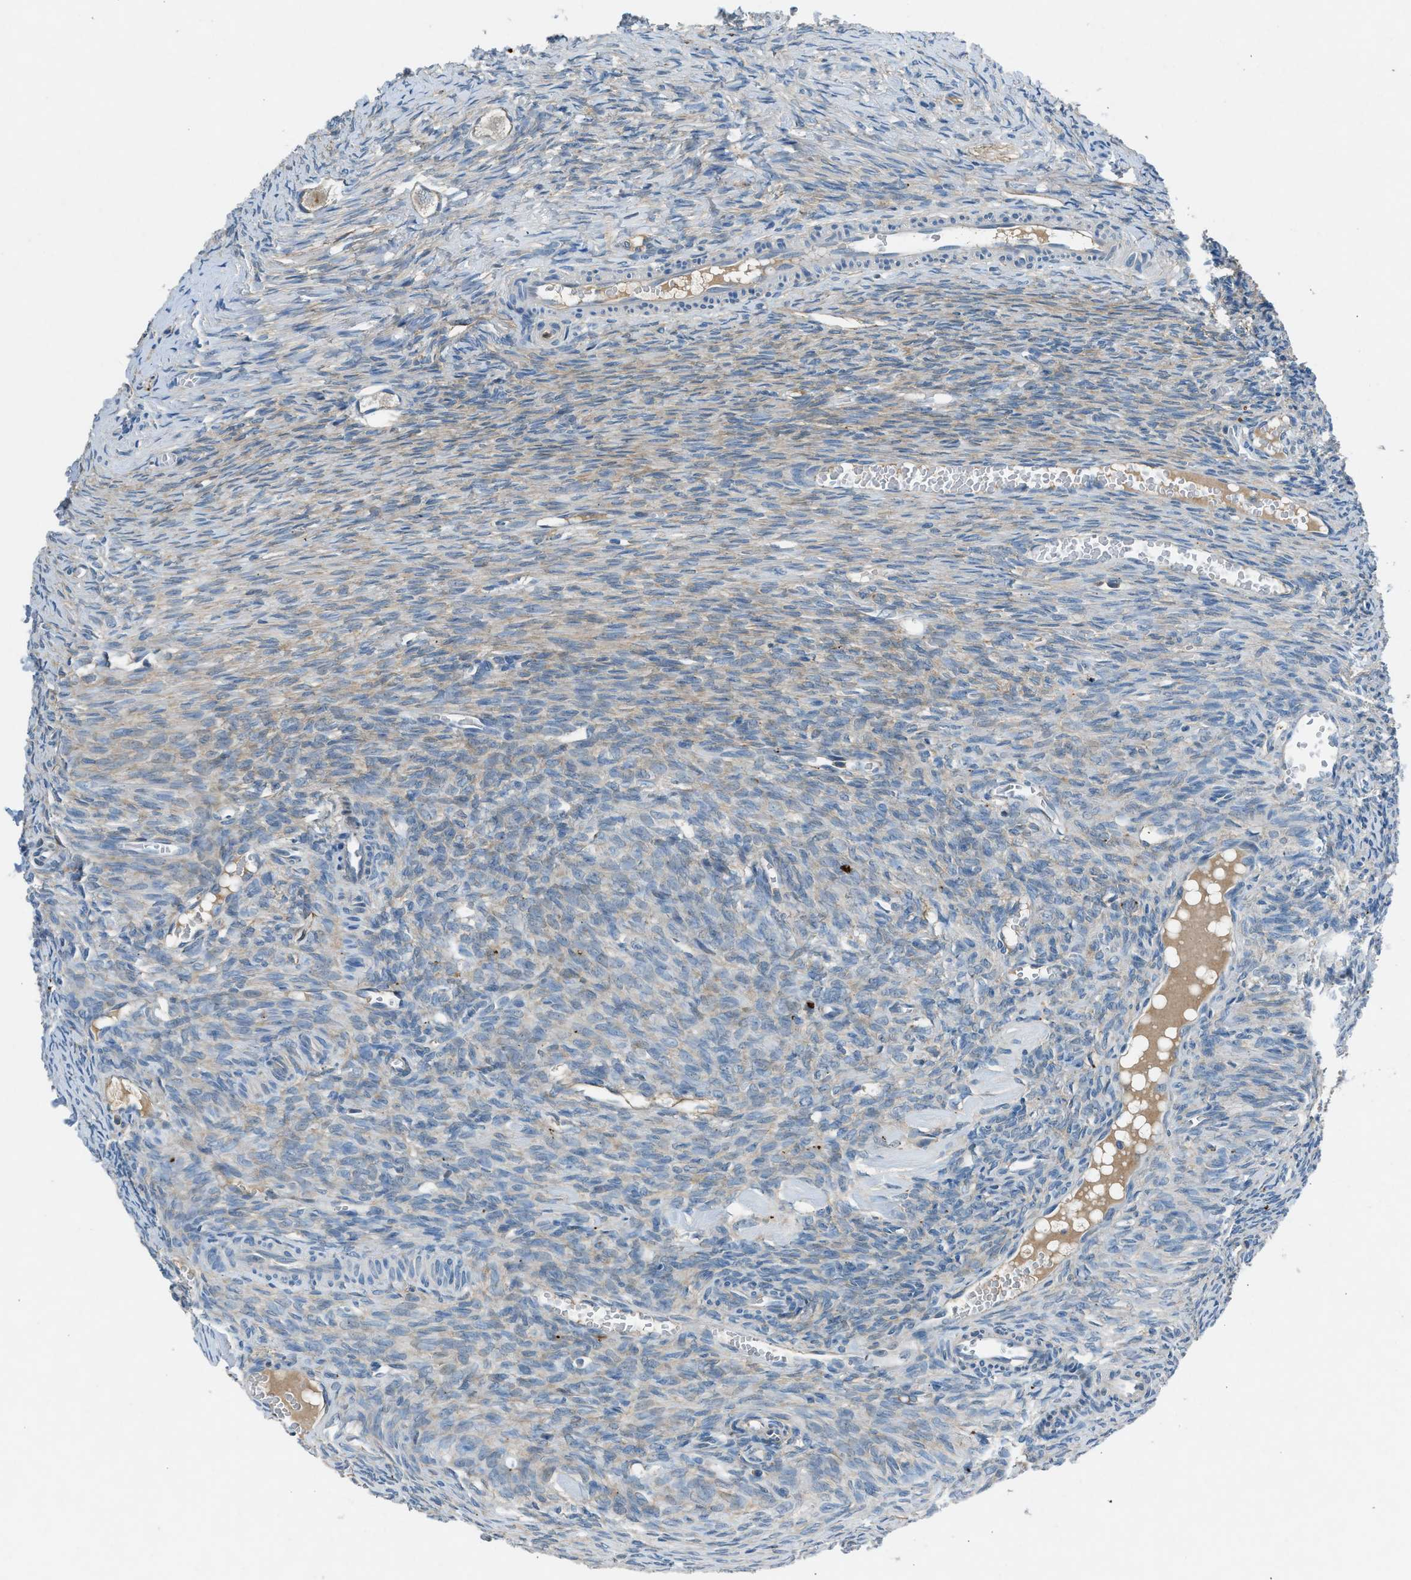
{"staining": {"intensity": "weak", "quantity": "25%-75%", "location": "cytoplasmic/membranous"}, "tissue": "ovary", "cell_type": "Follicle cells", "image_type": "normal", "snomed": [{"axis": "morphology", "description": "Normal tissue, NOS"}, {"axis": "topography", "description": "Ovary"}], "caption": "Unremarkable ovary demonstrates weak cytoplasmic/membranous positivity in about 25%-75% of follicle cells, visualized by immunohistochemistry.", "gene": "BMP1", "patient": {"sex": "female", "age": 27}}